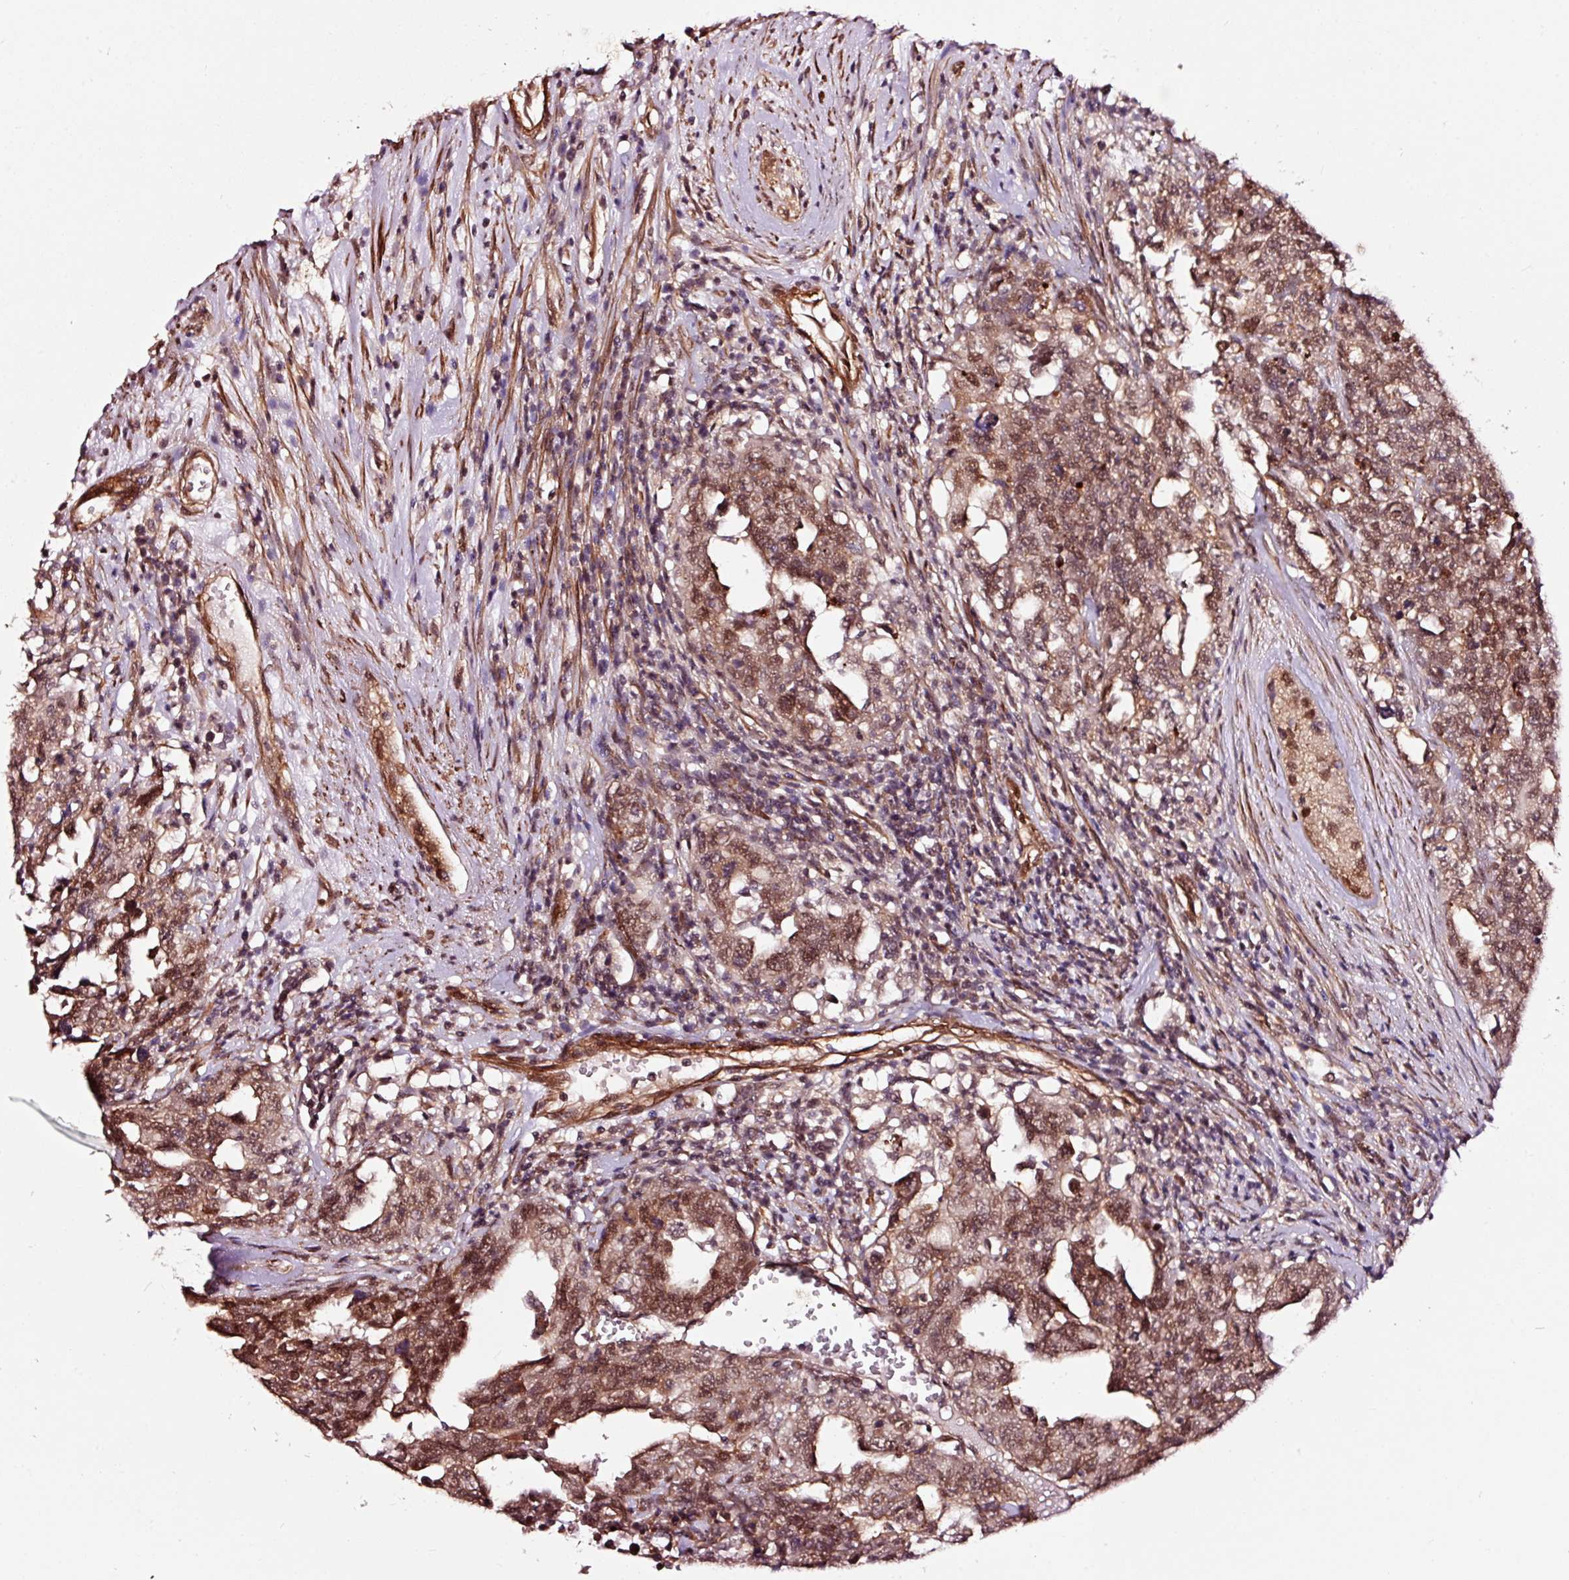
{"staining": {"intensity": "moderate", "quantity": "25%-75%", "location": "cytoplasmic/membranous,nuclear"}, "tissue": "testis cancer", "cell_type": "Tumor cells", "image_type": "cancer", "snomed": [{"axis": "morphology", "description": "Carcinoma, Embryonal, NOS"}, {"axis": "topography", "description": "Testis"}], "caption": "This photomicrograph exhibits immunohistochemistry (IHC) staining of human testis embryonal carcinoma, with medium moderate cytoplasmic/membranous and nuclear staining in about 25%-75% of tumor cells.", "gene": "TPM1", "patient": {"sex": "male", "age": 24}}